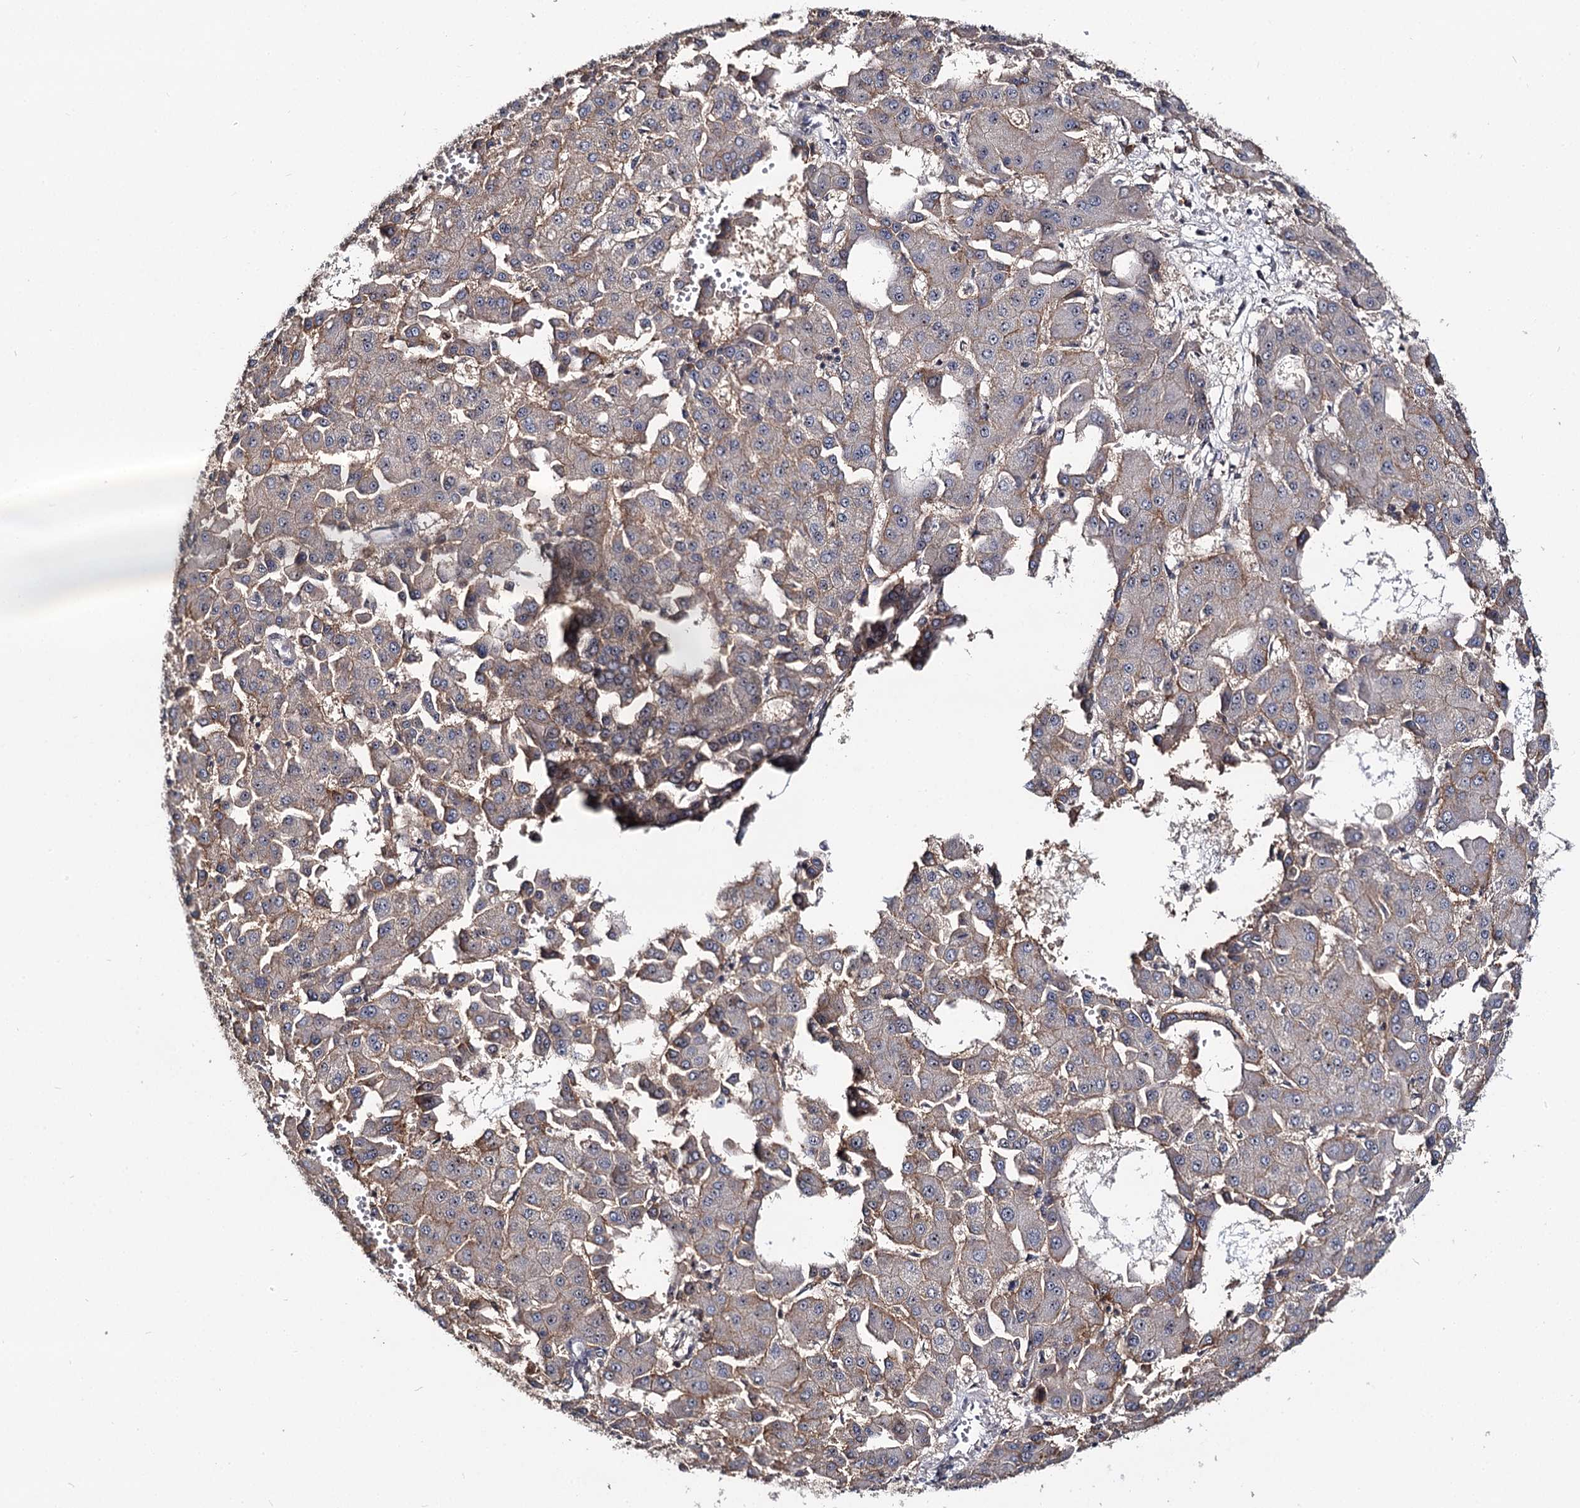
{"staining": {"intensity": "weak", "quantity": "<25%", "location": "cytoplasmic/membranous"}, "tissue": "liver cancer", "cell_type": "Tumor cells", "image_type": "cancer", "snomed": [{"axis": "morphology", "description": "Carcinoma, Hepatocellular, NOS"}, {"axis": "topography", "description": "Liver"}], "caption": "A micrograph of liver cancer stained for a protein shows no brown staining in tumor cells. (IHC, brightfield microscopy, high magnification).", "gene": "SUPT20H", "patient": {"sex": "male", "age": 47}}